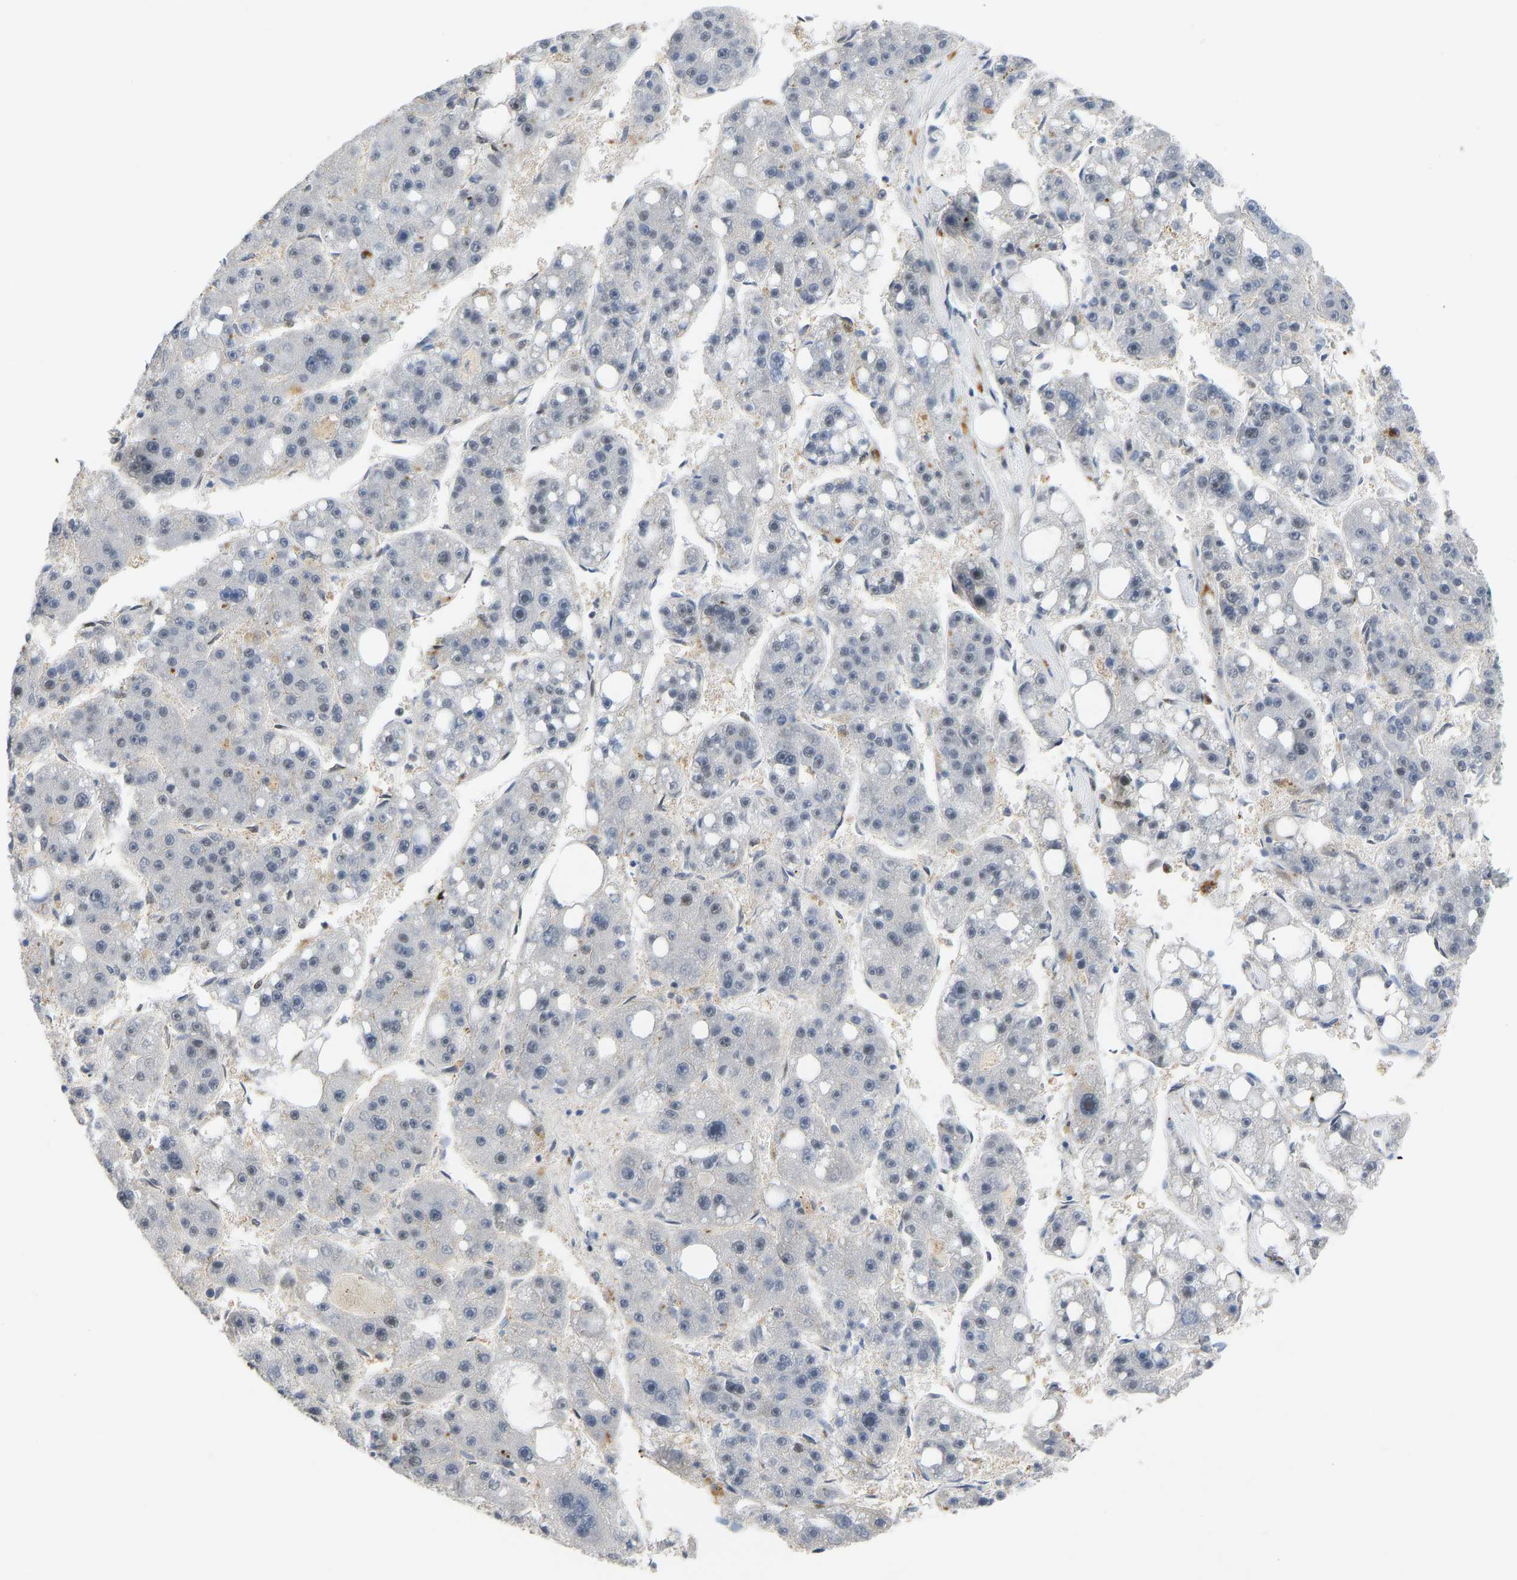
{"staining": {"intensity": "weak", "quantity": "<25%", "location": "nuclear"}, "tissue": "liver cancer", "cell_type": "Tumor cells", "image_type": "cancer", "snomed": [{"axis": "morphology", "description": "Carcinoma, Hepatocellular, NOS"}, {"axis": "topography", "description": "Liver"}], "caption": "This is a histopathology image of immunohistochemistry staining of hepatocellular carcinoma (liver), which shows no expression in tumor cells. The staining was performed using DAB to visualize the protein expression in brown, while the nuclei were stained in blue with hematoxylin (Magnification: 20x).", "gene": "FOXK1", "patient": {"sex": "female", "age": 61}}